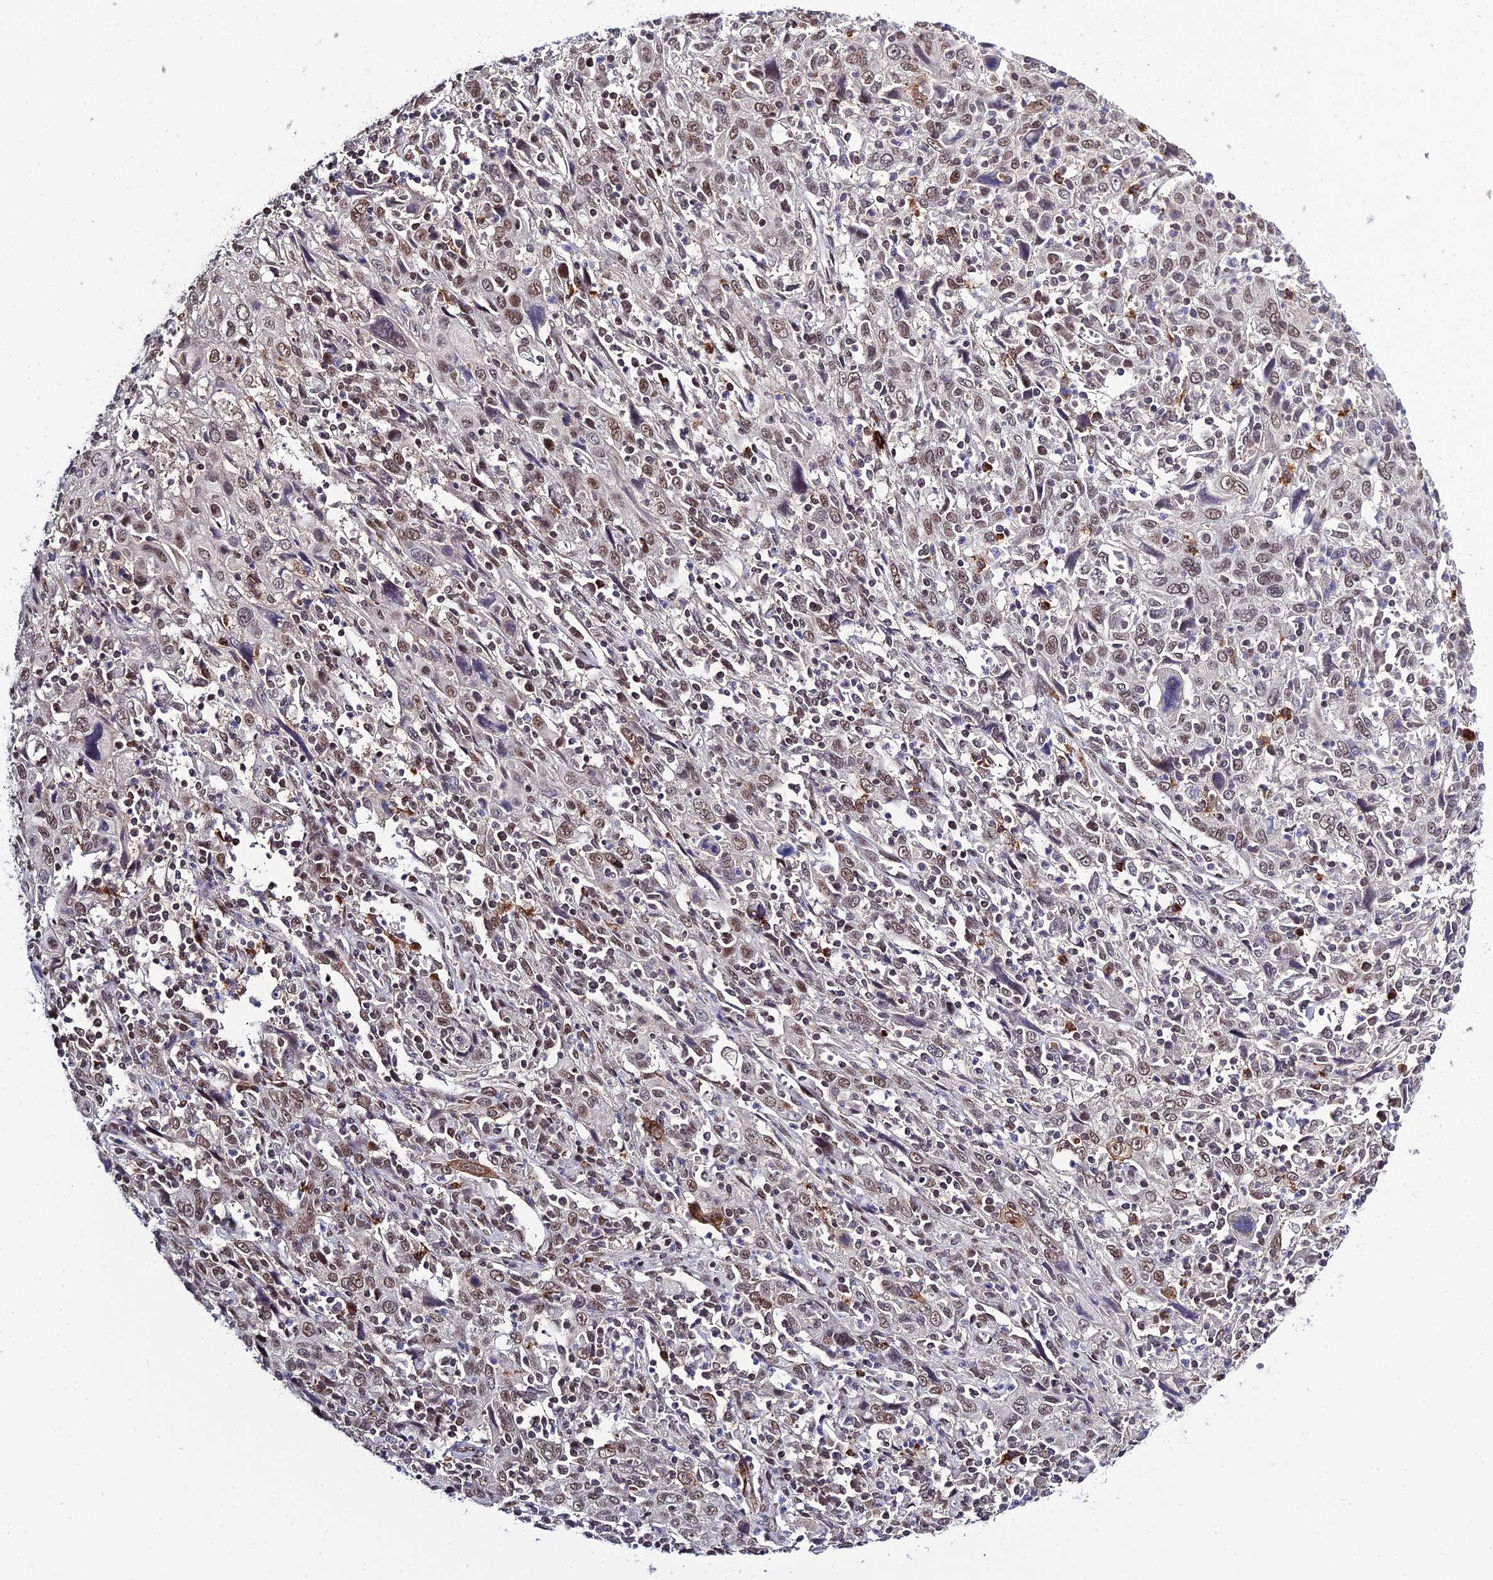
{"staining": {"intensity": "moderate", "quantity": "25%-75%", "location": "nuclear"}, "tissue": "cervical cancer", "cell_type": "Tumor cells", "image_type": "cancer", "snomed": [{"axis": "morphology", "description": "Squamous cell carcinoma, NOS"}, {"axis": "topography", "description": "Cervix"}], "caption": "Moderate nuclear protein positivity is appreciated in approximately 25%-75% of tumor cells in cervical squamous cell carcinoma.", "gene": "SYT15", "patient": {"sex": "female", "age": 46}}